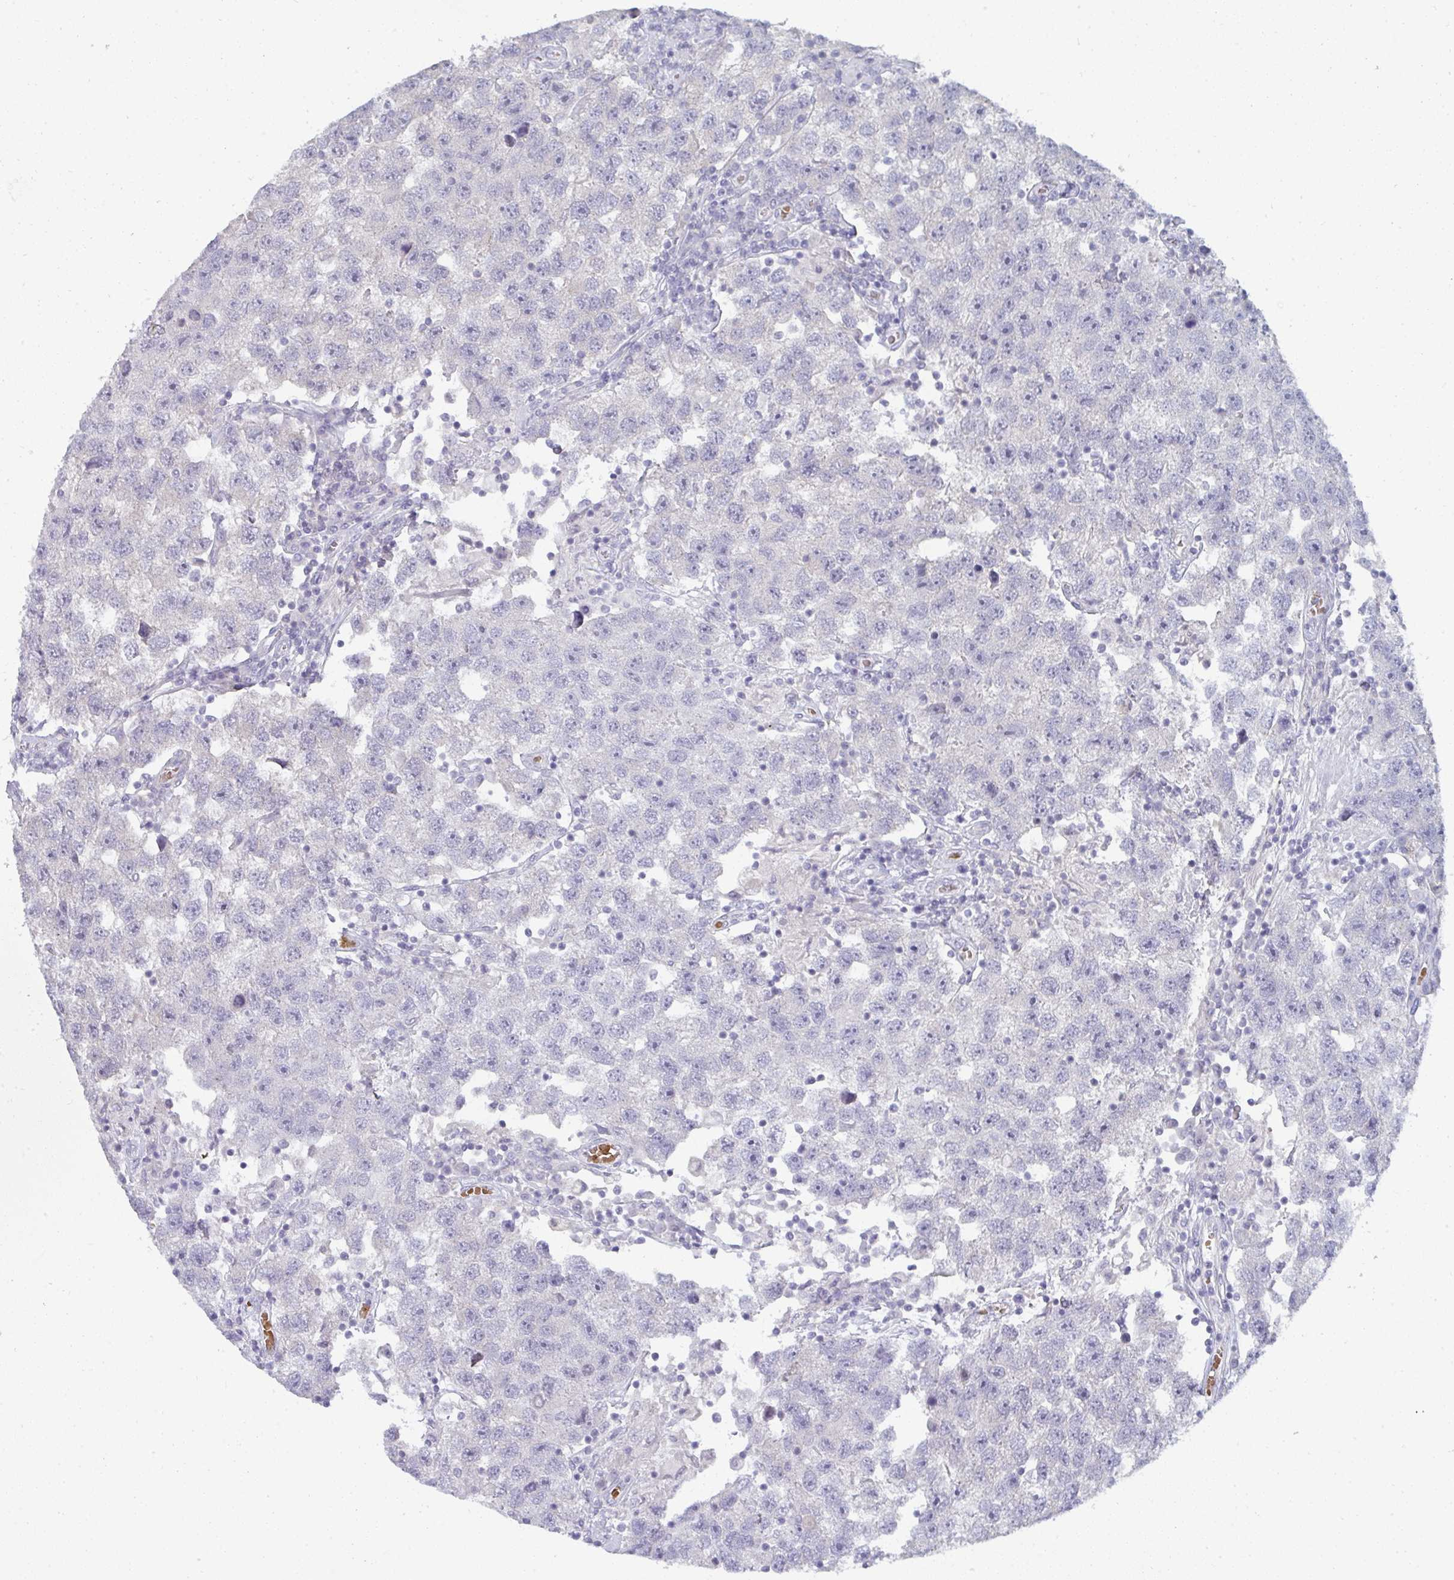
{"staining": {"intensity": "negative", "quantity": "none", "location": "none"}, "tissue": "testis cancer", "cell_type": "Tumor cells", "image_type": "cancer", "snomed": [{"axis": "morphology", "description": "Seminoma, NOS"}, {"axis": "topography", "description": "Testis"}], "caption": "Immunohistochemical staining of human testis seminoma demonstrates no significant expression in tumor cells.", "gene": "SHB", "patient": {"sex": "male", "age": 26}}